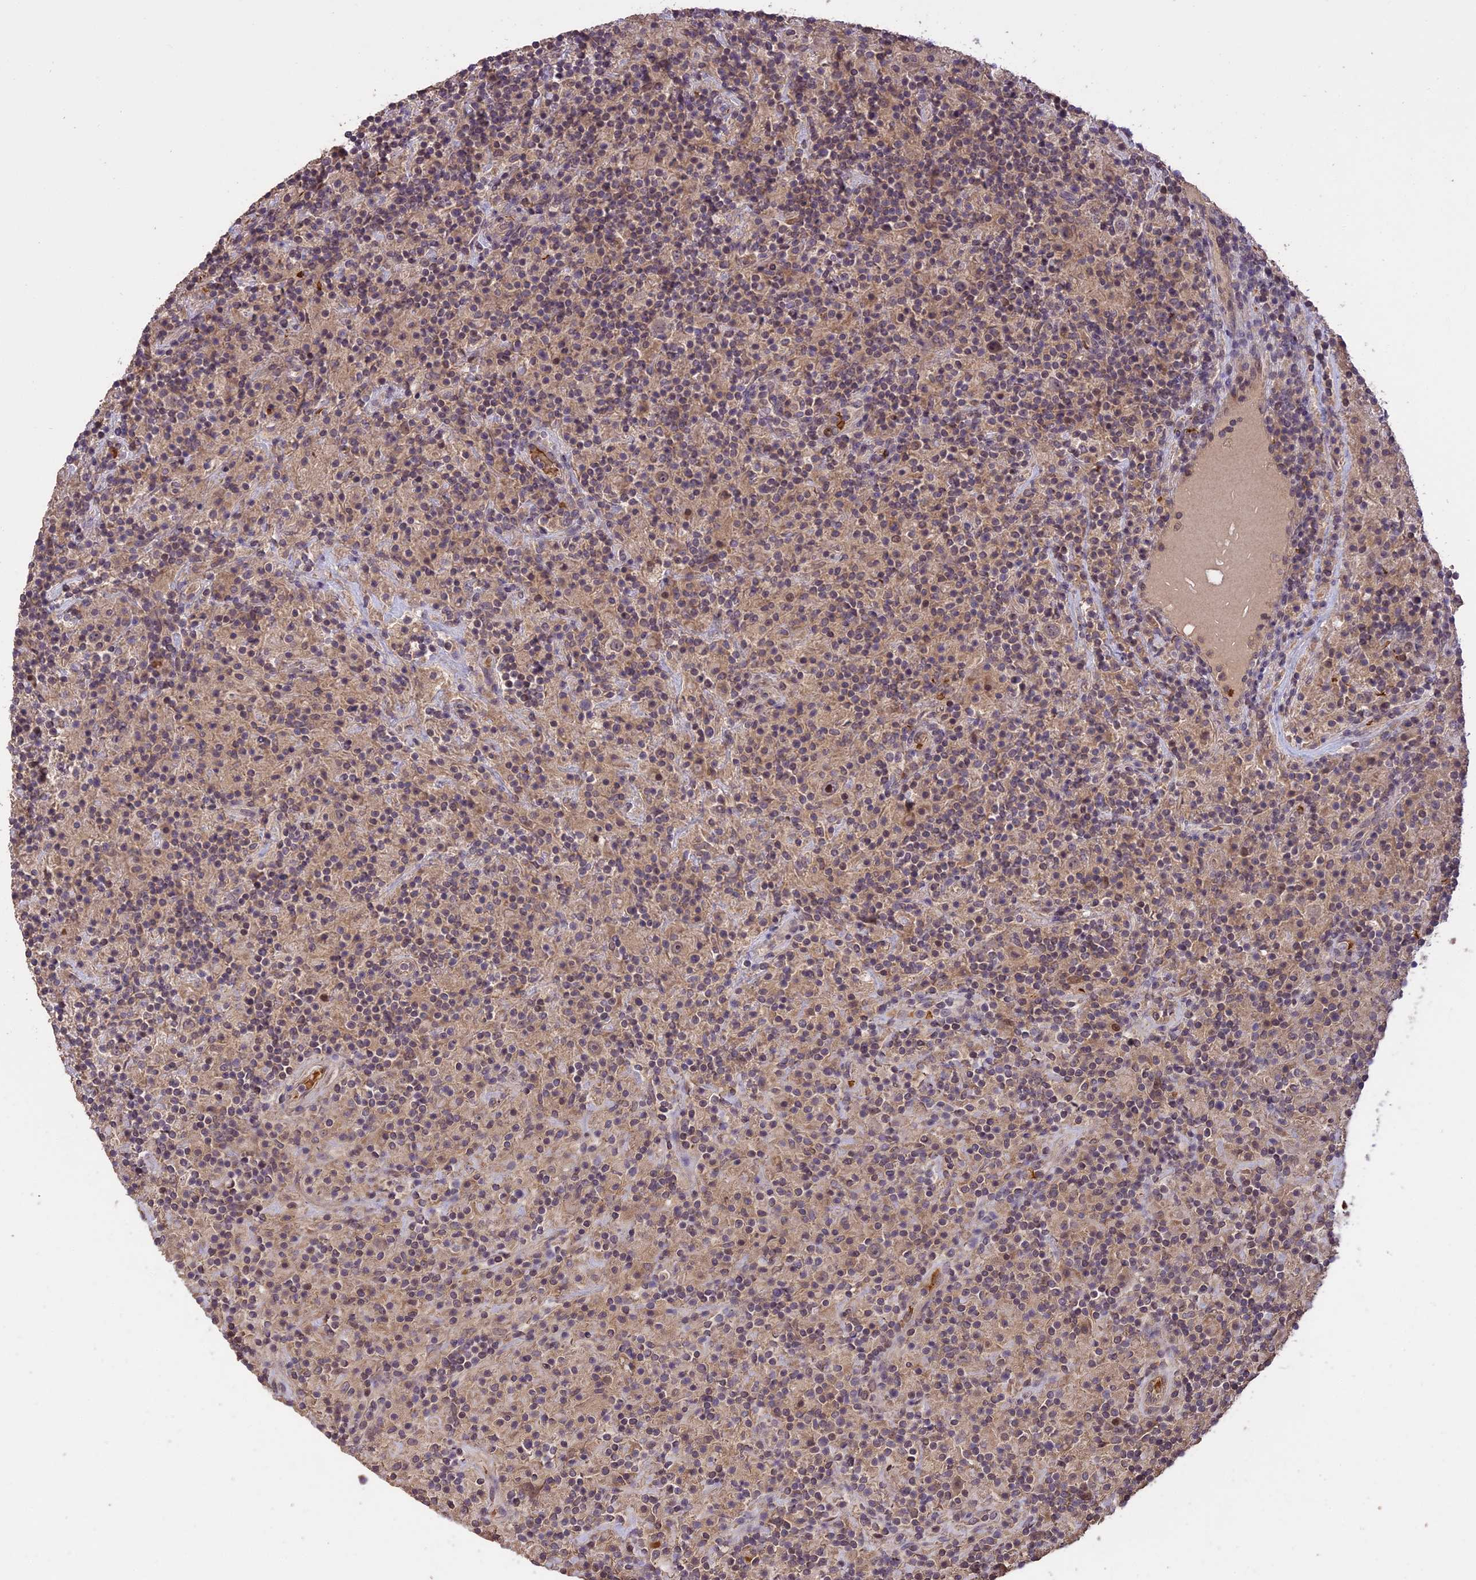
{"staining": {"intensity": "moderate", "quantity": "<25%", "location": "cytoplasmic/membranous,nuclear"}, "tissue": "lymphoma", "cell_type": "Tumor cells", "image_type": "cancer", "snomed": [{"axis": "morphology", "description": "Hodgkin's disease, NOS"}, {"axis": "topography", "description": "Lymph node"}], "caption": "A micrograph showing moderate cytoplasmic/membranous and nuclear staining in about <25% of tumor cells in lymphoma, as visualized by brown immunohistochemical staining.", "gene": "TIGD7", "patient": {"sex": "male", "age": 70}}